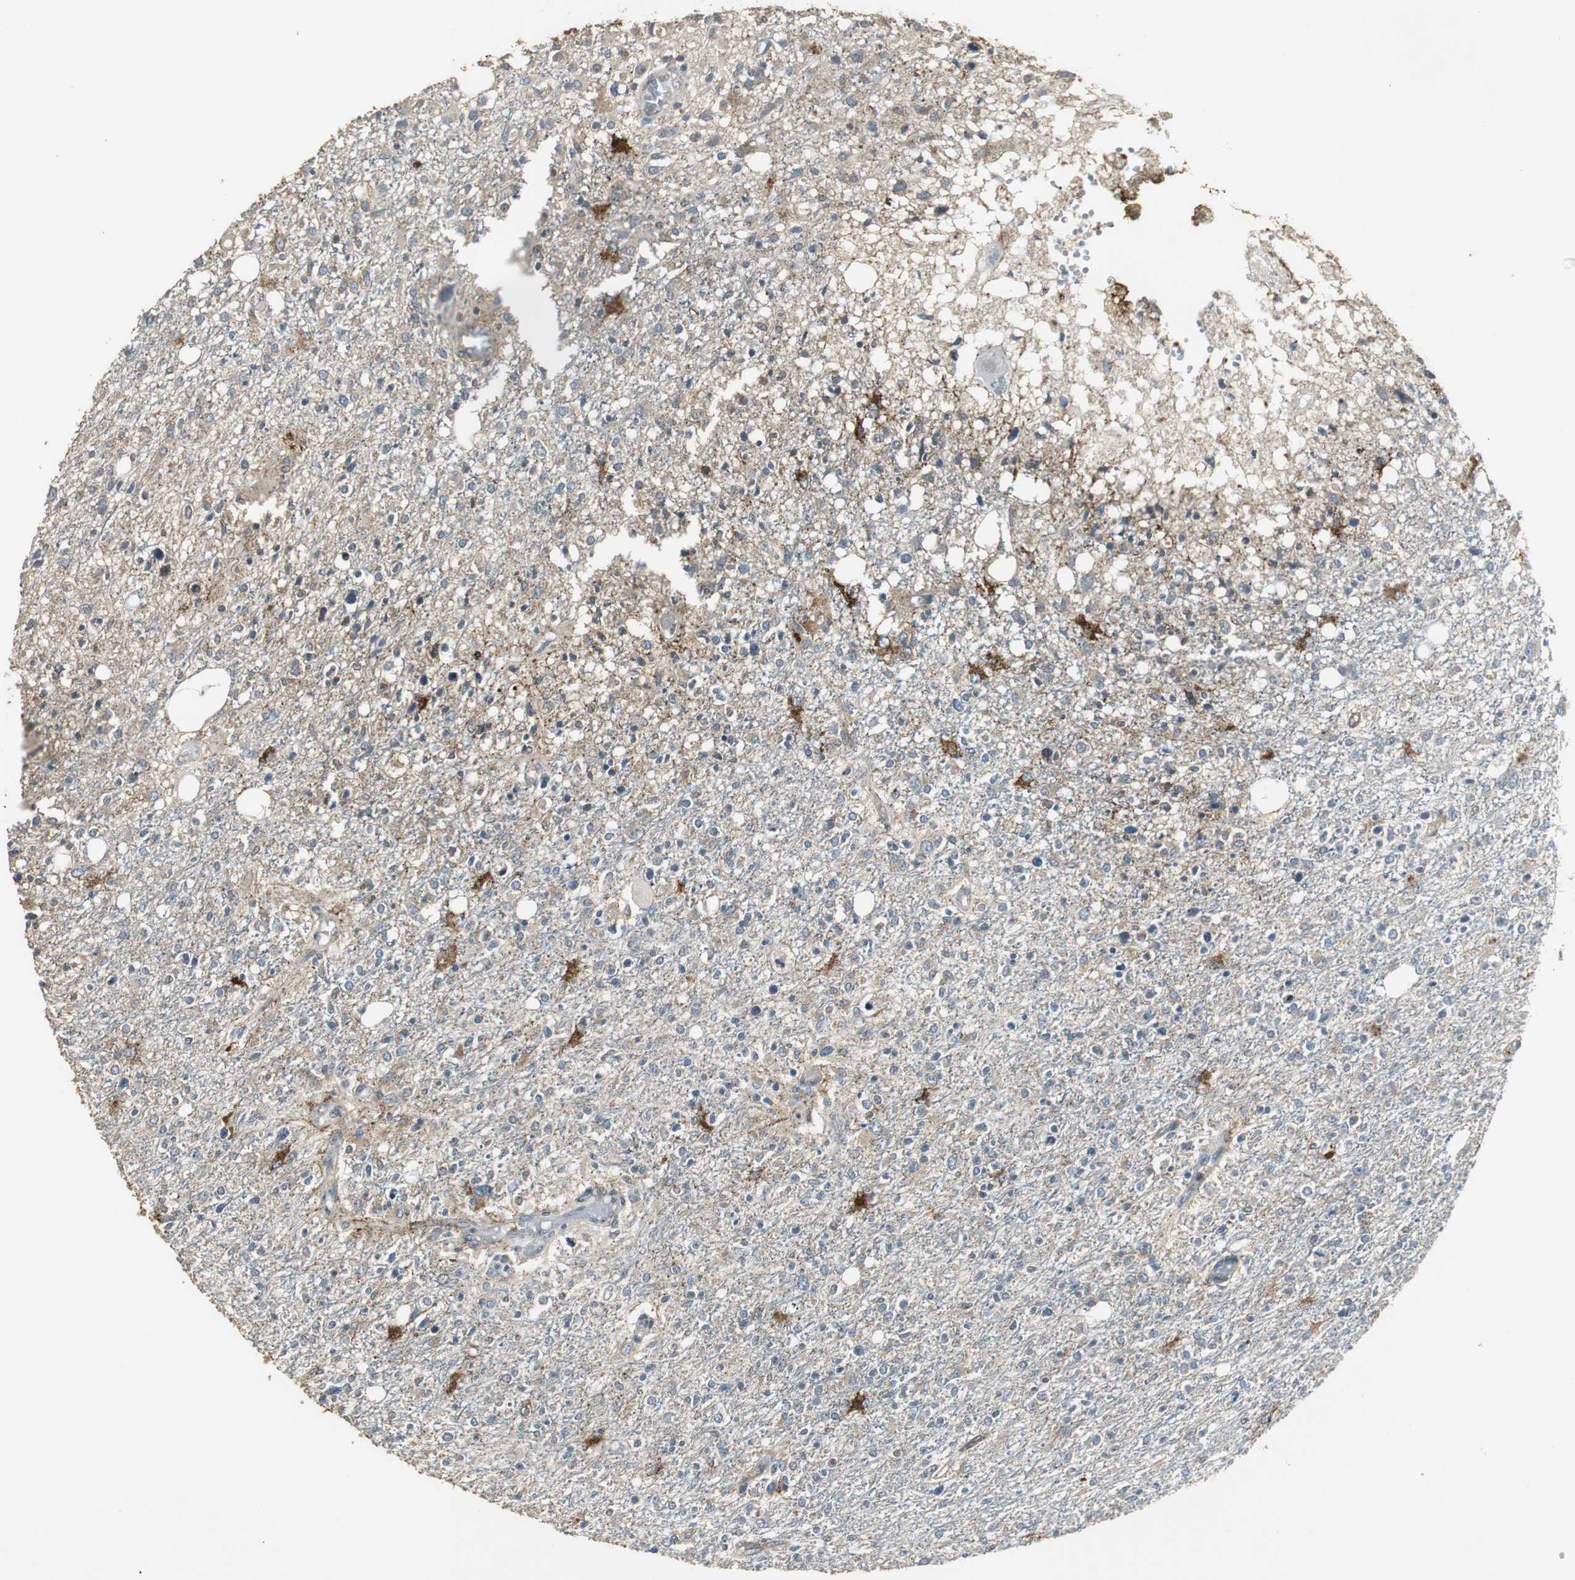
{"staining": {"intensity": "weak", "quantity": "25%-75%", "location": "cytoplasmic/membranous"}, "tissue": "glioma", "cell_type": "Tumor cells", "image_type": "cancer", "snomed": [{"axis": "morphology", "description": "Glioma, malignant, High grade"}, {"axis": "topography", "description": "Cerebral cortex"}], "caption": "Protein expression analysis of human malignant high-grade glioma reveals weak cytoplasmic/membranous expression in approximately 25%-75% of tumor cells.", "gene": "JTB", "patient": {"sex": "male", "age": 76}}